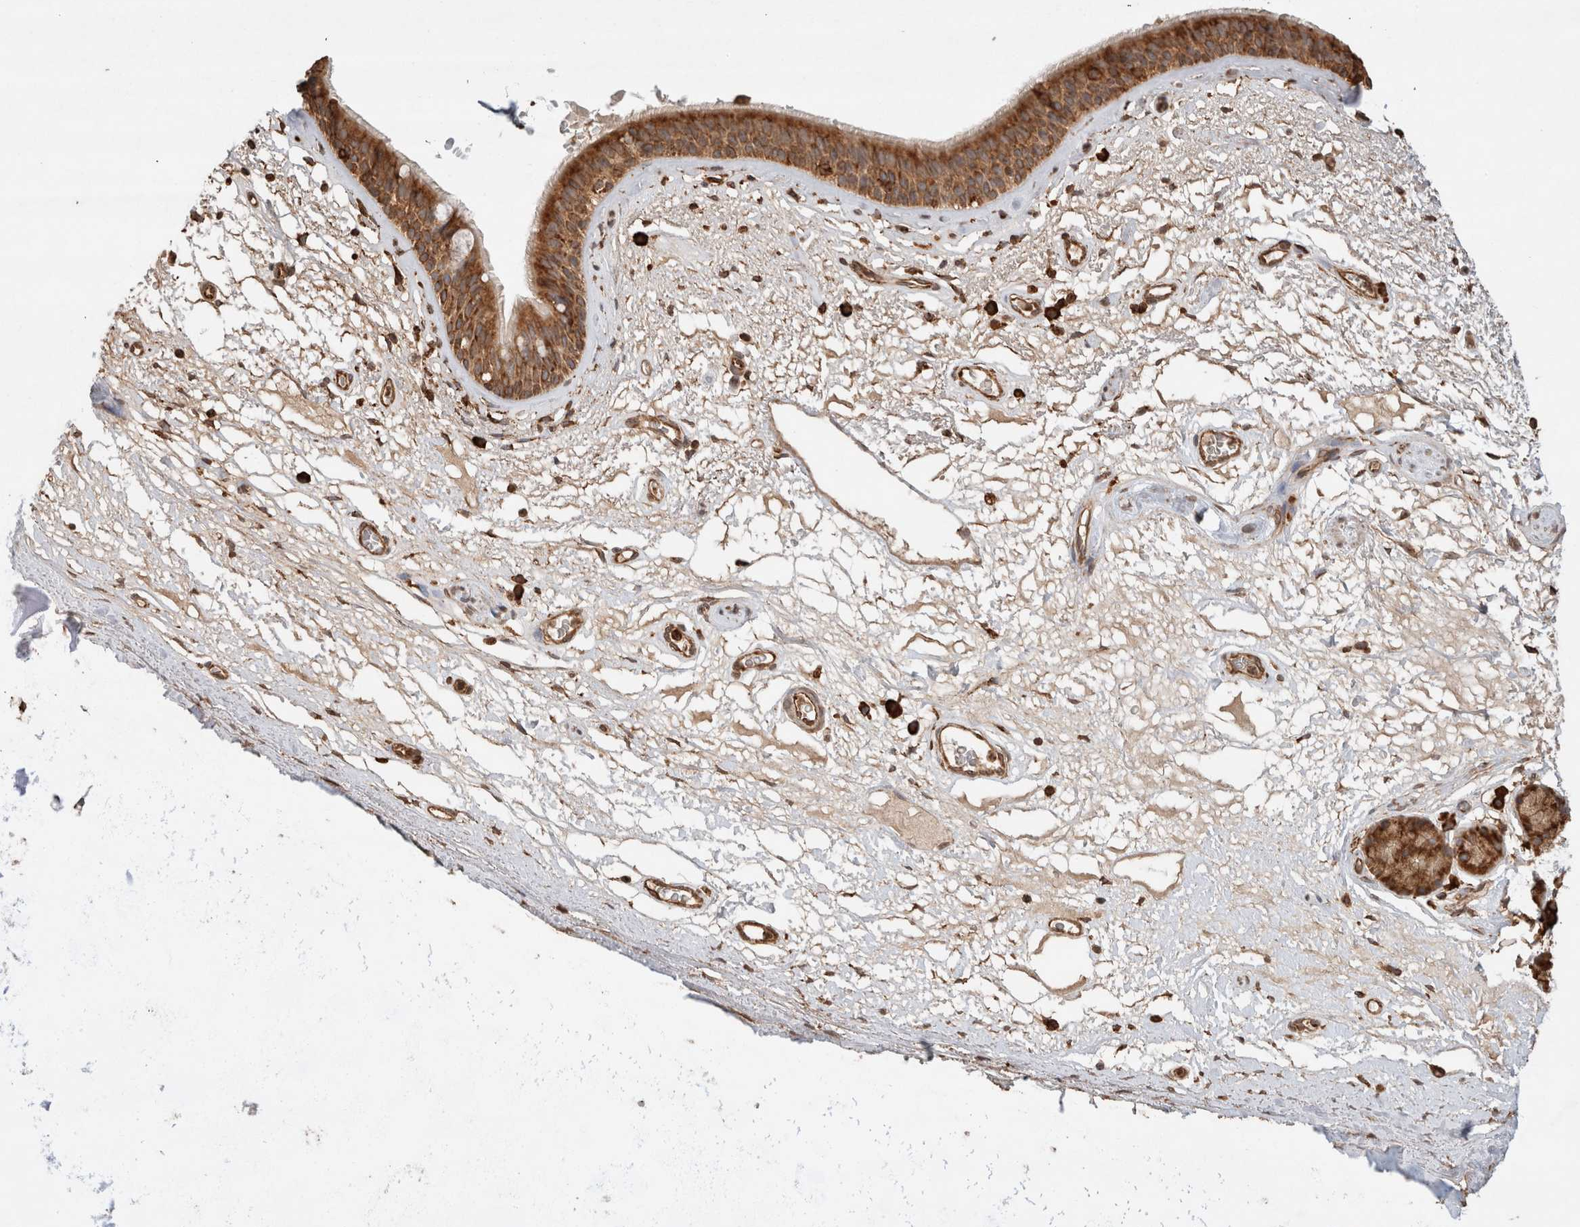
{"staining": {"intensity": "moderate", "quantity": ">75%", "location": "cytoplasmic/membranous"}, "tissue": "bronchus", "cell_type": "Respiratory epithelial cells", "image_type": "normal", "snomed": [{"axis": "morphology", "description": "Normal tissue, NOS"}, {"axis": "topography", "description": "Cartilage tissue"}], "caption": "IHC photomicrograph of benign bronchus: human bronchus stained using immunohistochemistry (IHC) reveals medium levels of moderate protein expression localized specifically in the cytoplasmic/membranous of respiratory epithelial cells, appearing as a cytoplasmic/membranous brown color.", "gene": "ERAP1", "patient": {"sex": "female", "age": 63}}